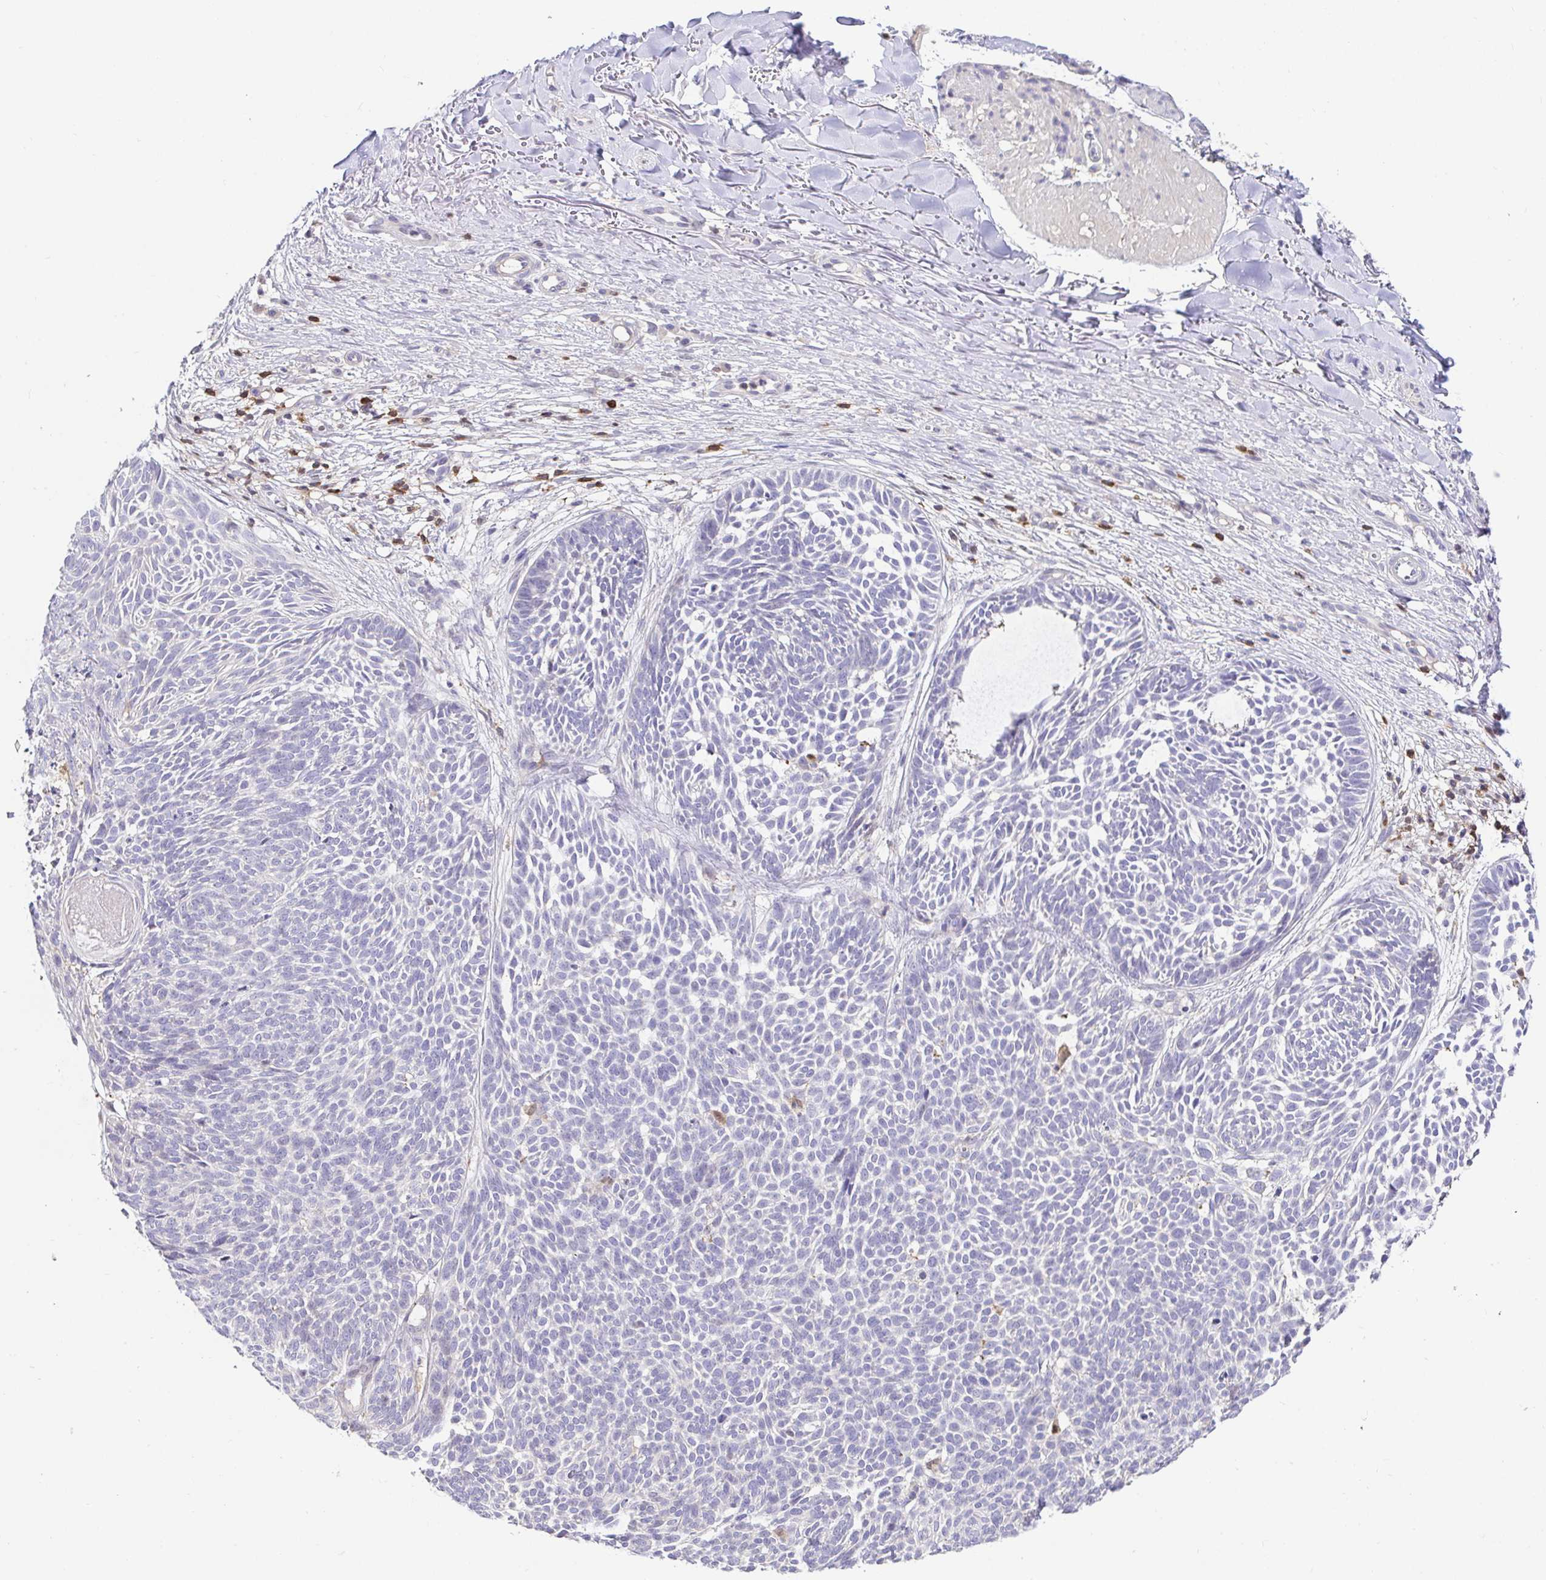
{"staining": {"intensity": "negative", "quantity": "none", "location": "none"}, "tissue": "skin cancer", "cell_type": "Tumor cells", "image_type": "cancer", "snomed": [{"axis": "morphology", "description": "Basal cell carcinoma"}, {"axis": "topography", "description": "Skin"}, {"axis": "topography", "description": "Skin of trunk"}], "caption": "Tumor cells show no significant protein expression in skin cancer (basal cell carcinoma).", "gene": "SKAP1", "patient": {"sex": "male", "age": 74}}